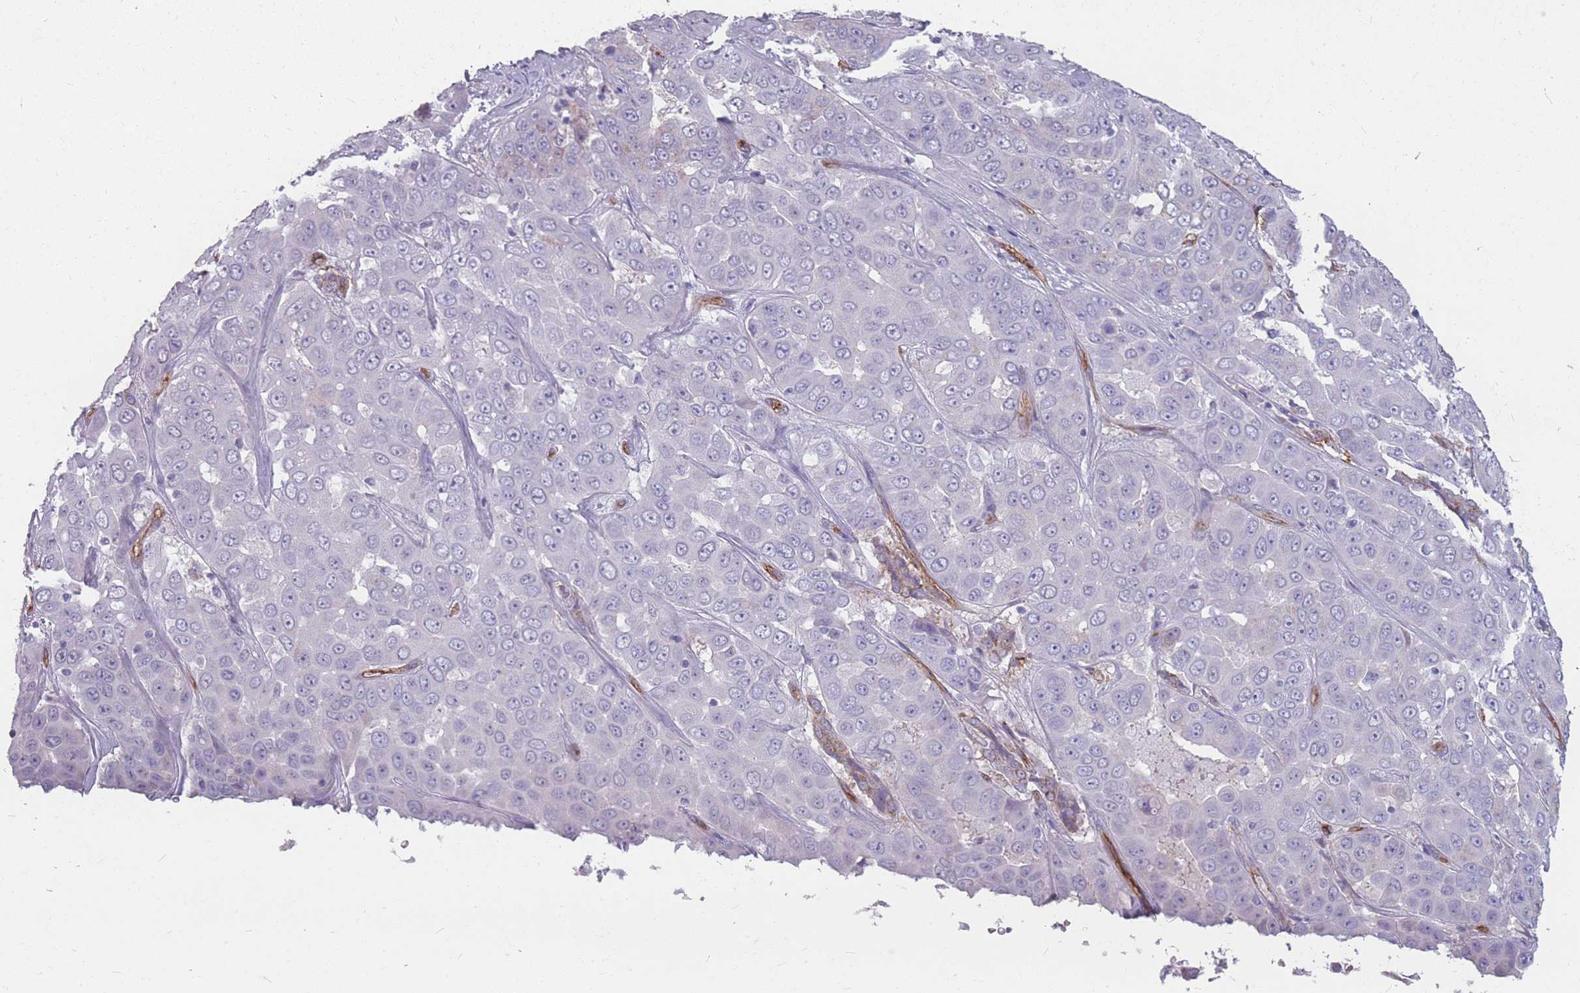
{"staining": {"intensity": "negative", "quantity": "none", "location": "none"}, "tissue": "liver cancer", "cell_type": "Tumor cells", "image_type": "cancer", "snomed": [{"axis": "morphology", "description": "Cholangiocarcinoma"}, {"axis": "topography", "description": "Liver"}], "caption": "DAB immunohistochemical staining of liver cancer shows no significant expression in tumor cells. Brightfield microscopy of IHC stained with DAB (3,3'-diaminobenzidine) (brown) and hematoxylin (blue), captured at high magnification.", "gene": "GNA11", "patient": {"sex": "female", "age": 52}}